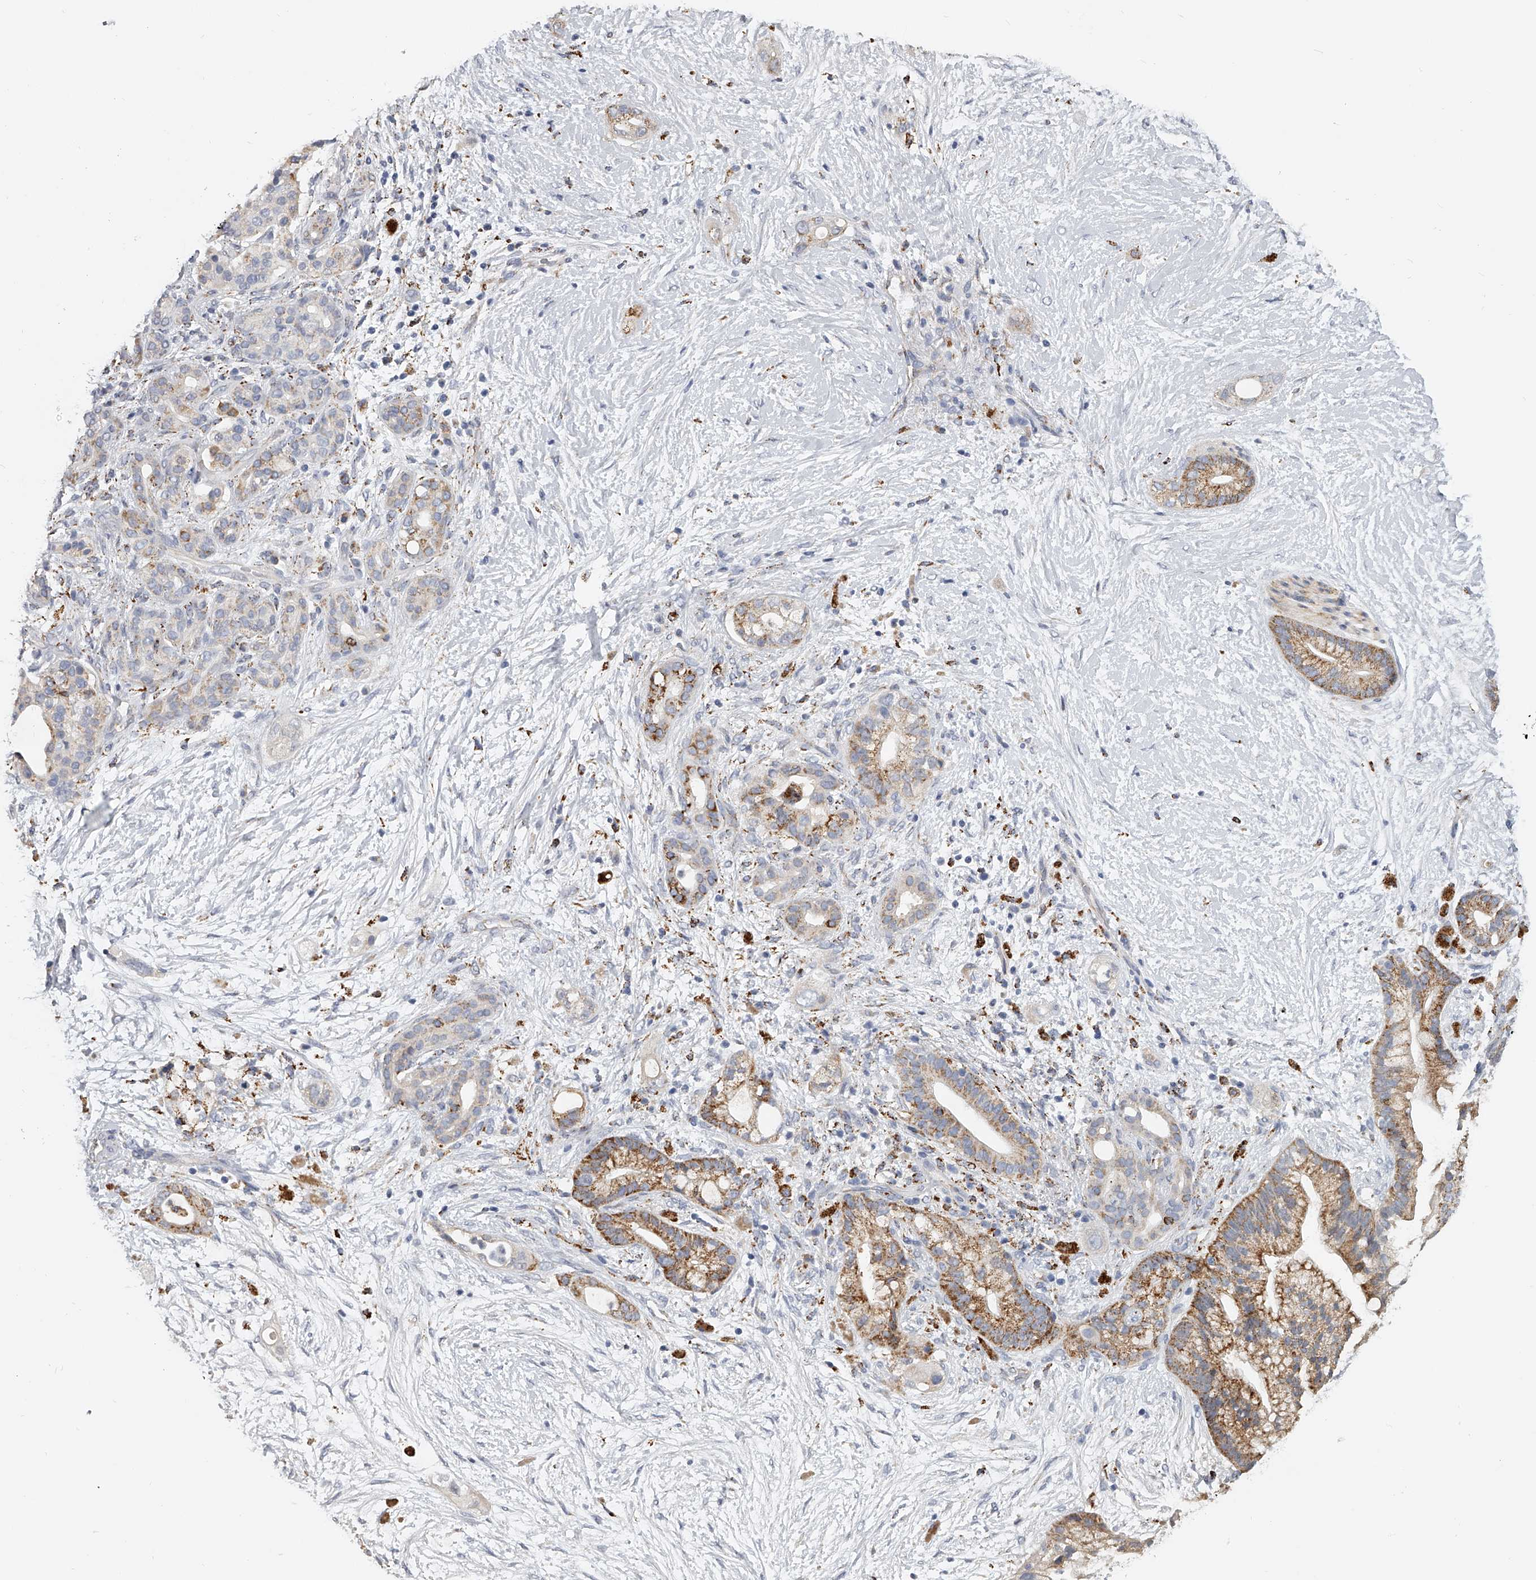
{"staining": {"intensity": "moderate", "quantity": ">75%", "location": "cytoplasmic/membranous"}, "tissue": "pancreatic cancer", "cell_type": "Tumor cells", "image_type": "cancer", "snomed": [{"axis": "morphology", "description": "Adenocarcinoma, NOS"}, {"axis": "topography", "description": "Pancreas"}], "caption": "Moderate cytoplasmic/membranous protein staining is identified in approximately >75% of tumor cells in pancreatic adenocarcinoma.", "gene": "KLHL7", "patient": {"sex": "male", "age": 53}}